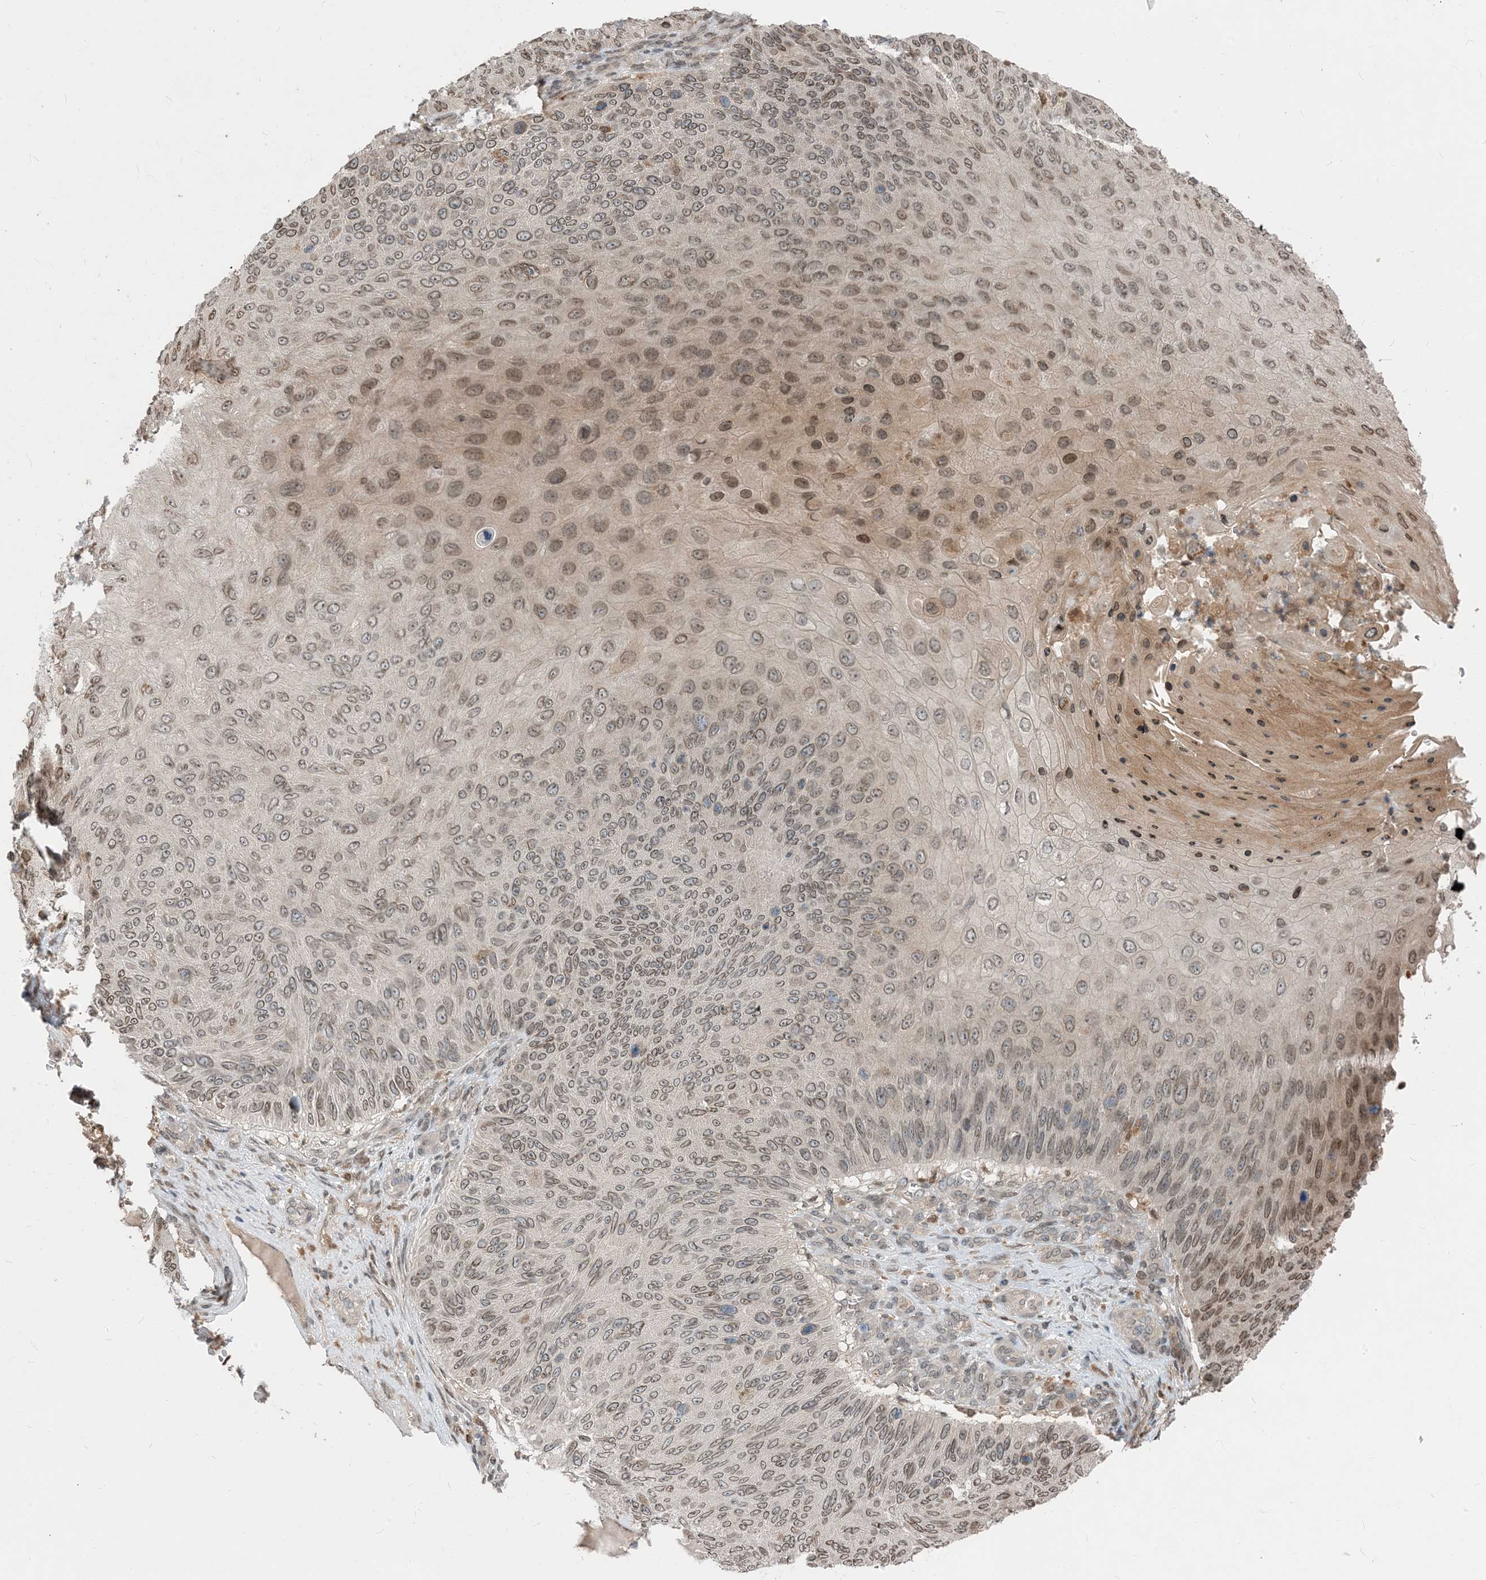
{"staining": {"intensity": "weak", "quantity": ">75%", "location": "cytoplasmic/membranous,nuclear"}, "tissue": "skin cancer", "cell_type": "Tumor cells", "image_type": "cancer", "snomed": [{"axis": "morphology", "description": "Squamous cell carcinoma, NOS"}, {"axis": "topography", "description": "Skin"}], "caption": "Skin squamous cell carcinoma tissue demonstrates weak cytoplasmic/membranous and nuclear staining in approximately >75% of tumor cells (brown staining indicates protein expression, while blue staining denotes nuclei).", "gene": "NAGK", "patient": {"sex": "female", "age": 88}}